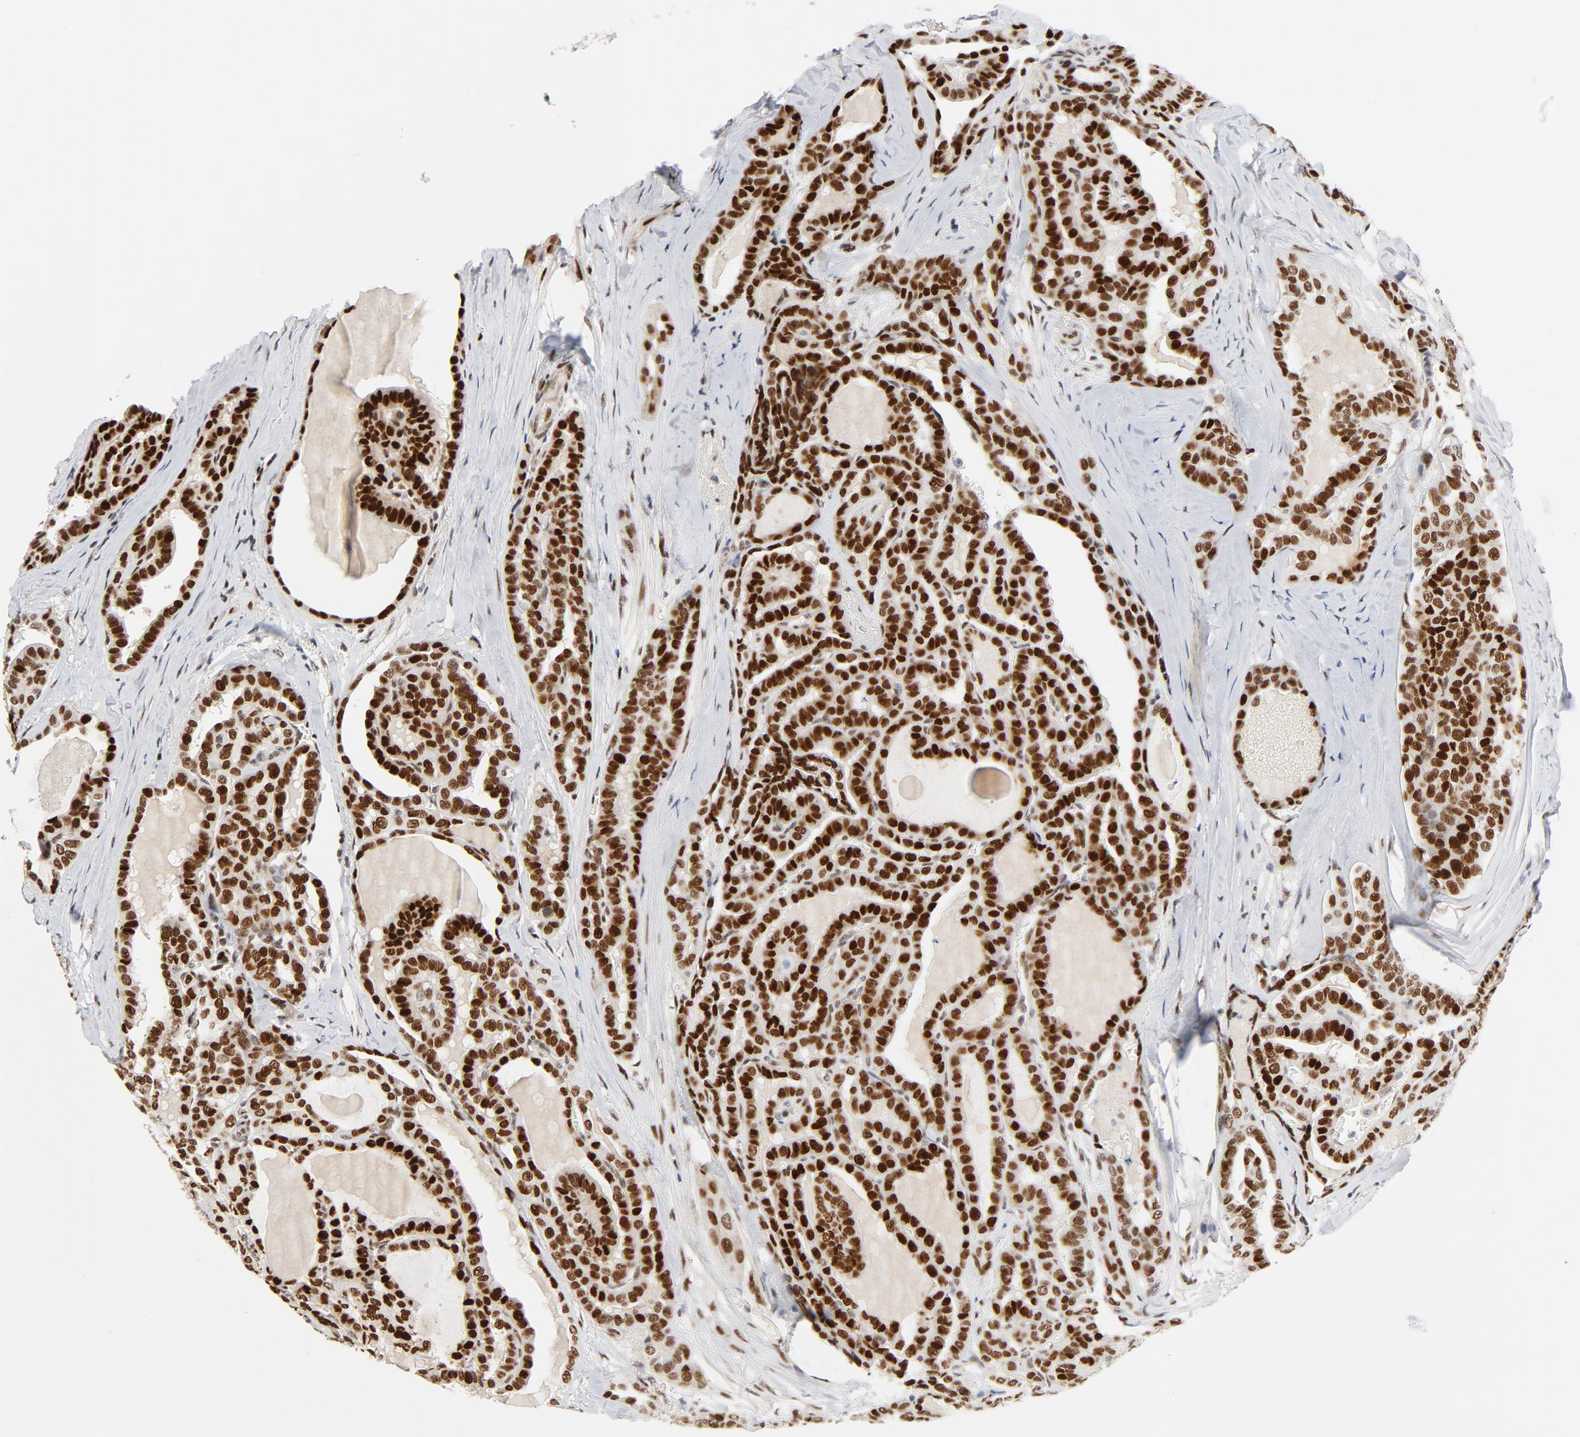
{"staining": {"intensity": "strong", "quantity": ">75%", "location": "nuclear"}, "tissue": "thyroid cancer", "cell_type": "Tumor cells", "image_type": "cancer", "snomed": [{"axis": "morphology", "description": "Papillary adenocarcinoma, NOS"}, {"axis": "topography", "description": "Thyroid gland"}], "caption": "Immunohistochemistry (IHC) (DAB) staining of papillary adenocarcinoma (thyroid) demonstrates strong nuclear protein expression in about >75% of tumor cells.", "gene": "GTF2I", "patient": {"sex": "male", "age": 77}}